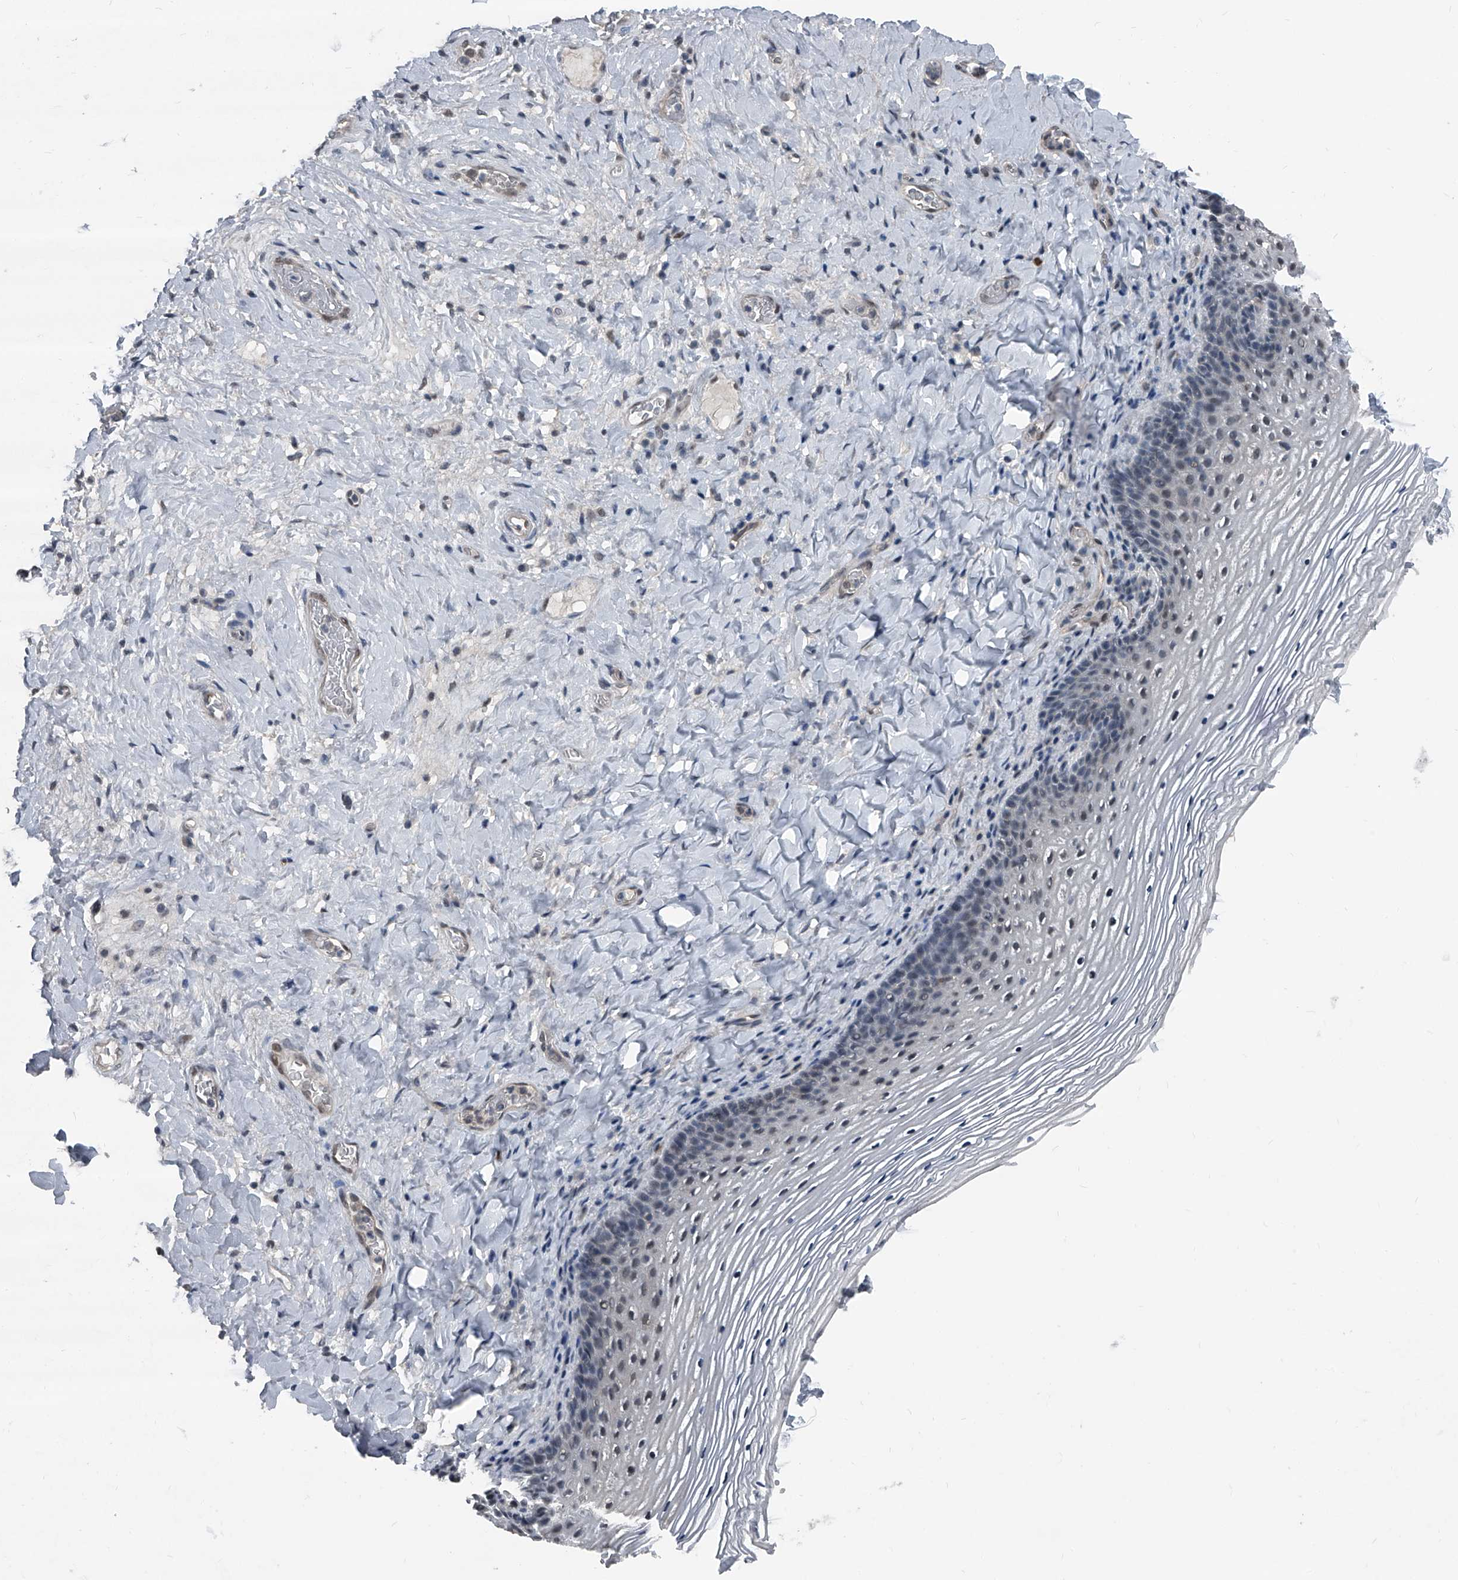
{"staining": {"intensity": "weak", "quantity": "<25%", "location": "nuclear"}, "tissue": "vagina", "cell_type": "Squamous epithelial cells", "image_type": "normal", "snomed": [{"axis": "morphology", "description": "Normal tissue, NOS"}, {"axis": "topography", "description": "Vagina"}], "caption": "IHC of normal vagina demonstrates no staining in squamous epithelial cells. (DAB immunohistochemistry, high magnification).", "gene": "MEN1", "patient": {"sex": "female", "age": 60}}